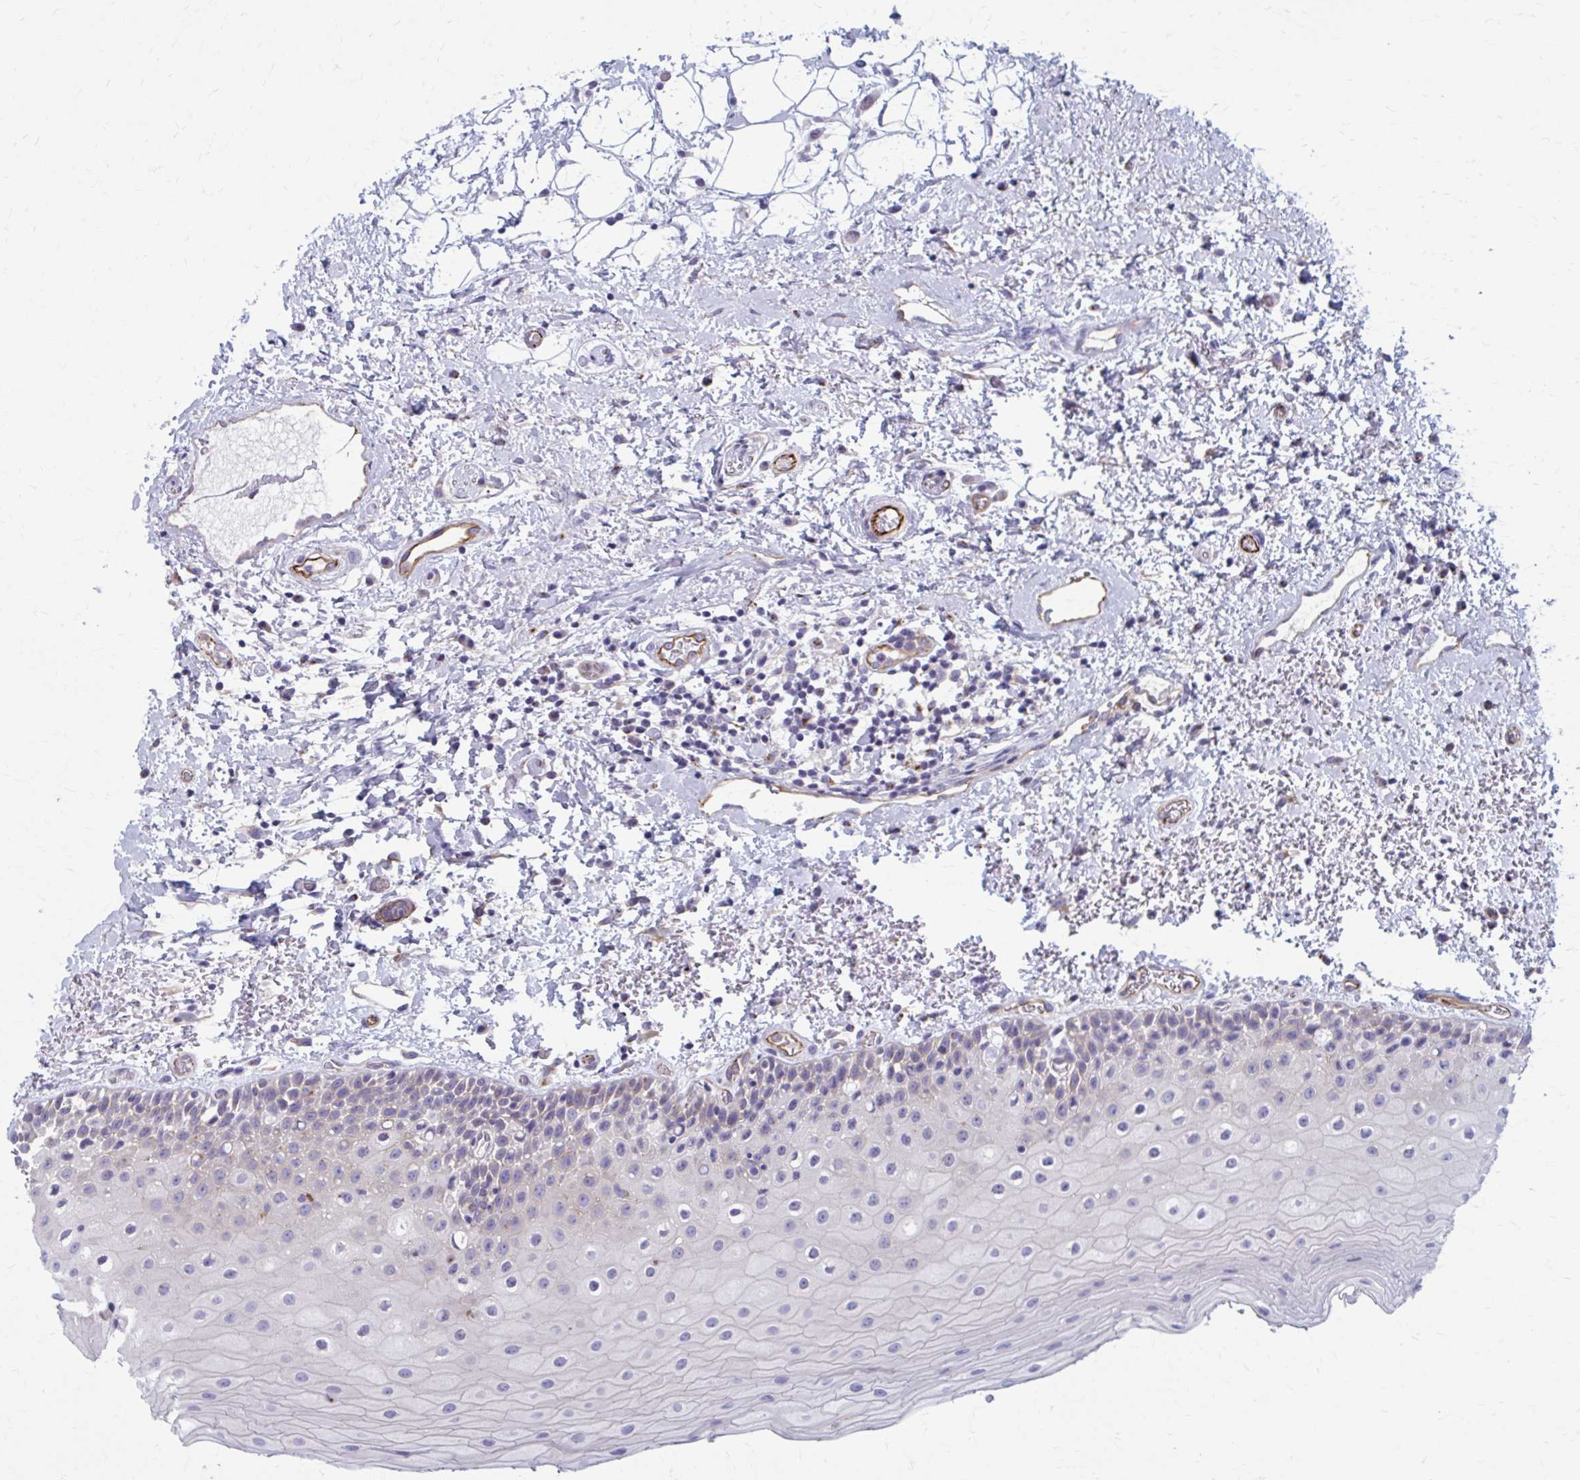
{"staining": {"intensity": "weak", "quantity": "25%-75%", "location": "cytoplasmic/membranous"}, "tissue": "oral mucosa", "cell_type": "Squamous epithelial cells", "image_type": "normal", "snomed": [{"axis": "morphology", "description": "Normal tissue, NOS"}, {"axis": "topography", "description": "Oral tissue"}], "caption": "A low amount of weak cytoplasmic/membranous staining is seen in approximately 25%-75% of squamous epithelial cells in benign oral mucosa.", "gene": "ZDHHC7", "patient": {"sex": "female", "age": 82}}